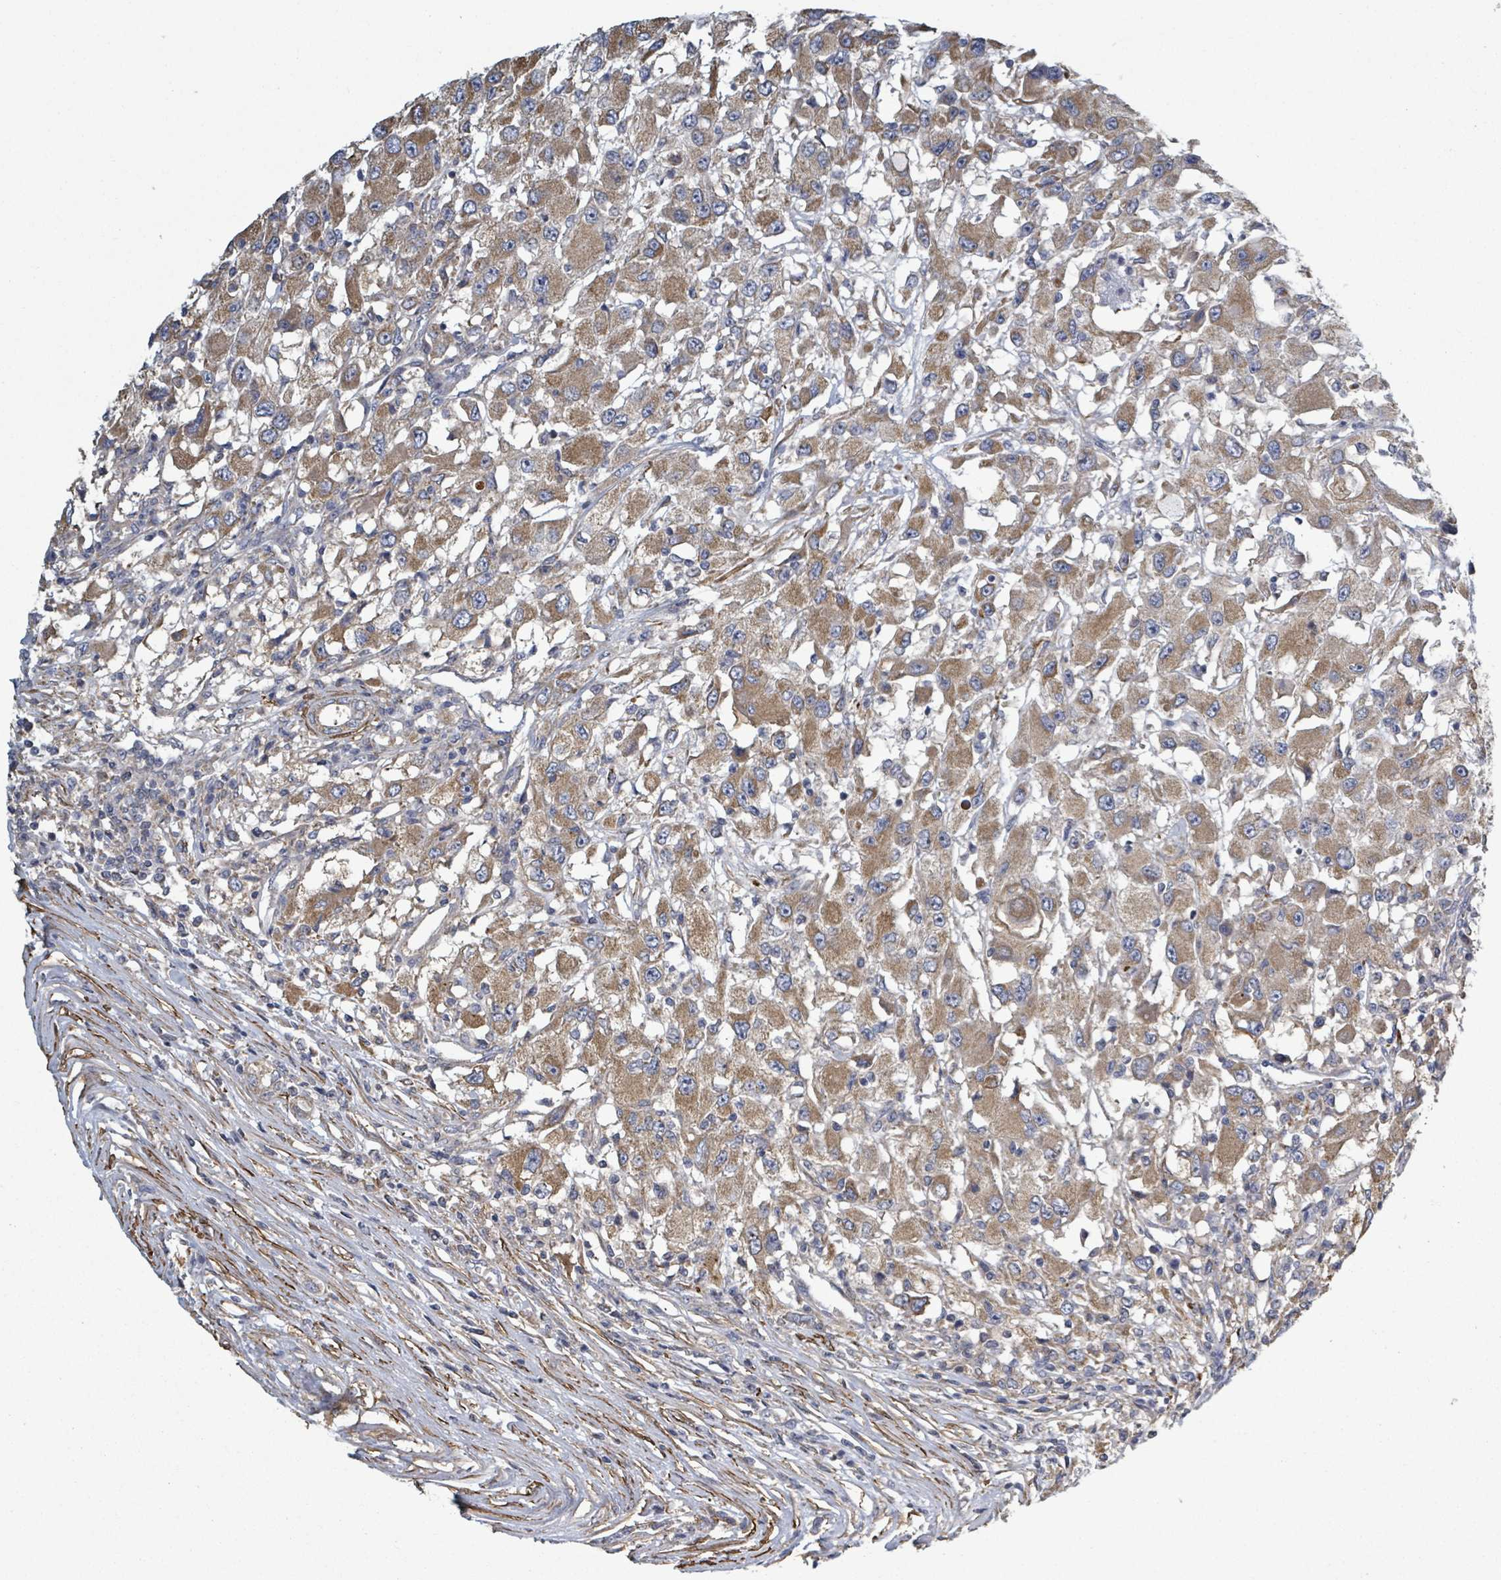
{"staining": {"intensity": "moderate", "quantity": ">75%", "location": "cytoplasmic/membranous"}, "tissue": "renal cancer", "cell_type": "Tumor cells", "image_type": "cancer", "snomed": [{"axis": "morphology", "description": "Adenocarcinoma, NOS"}, {"axis": "topography", "description": "Kidney"}], "caption": "Immunohistochemistry staining of renal adenocarcinoma, which shows medium levels of moderate cytoplasmic/membranous staining in about >75% of tumor cells indicating moderate cytoplasmic/membranous protein positivity. The staining was performed using DAB (3,3'-diaminobenzidine) (brown) for protein detection and nuclei were counterstained in hematoxylin (blue).", "gene": "ADCK1", "patient": {"sex": "female", "age": 67}}